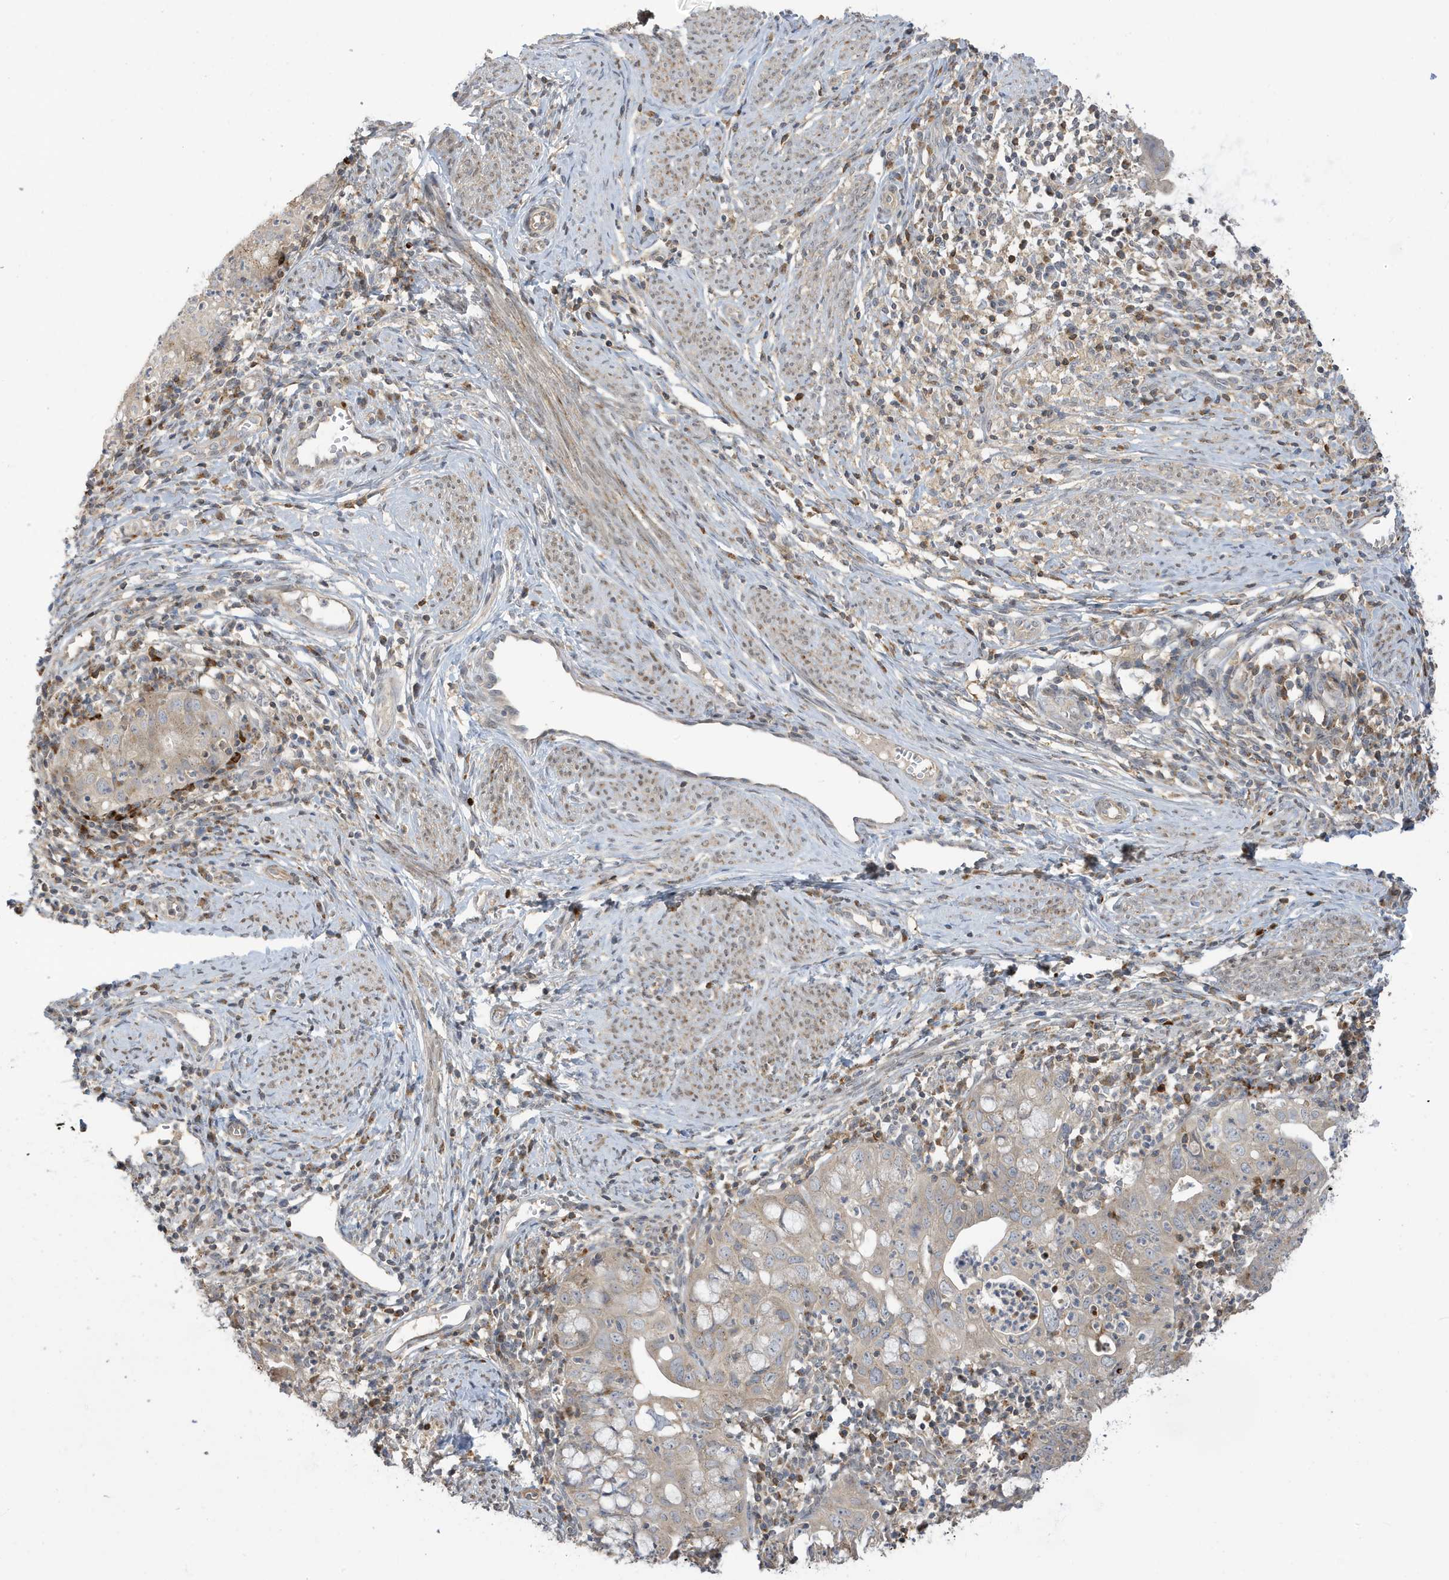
{"staining": {"intensity": "weak", "quantity": ">75%", "location": "cytoplasmic/membranous"}, "tissue": "cervical cancer", "cell_type": "Tumor cells", "image_type": "cancer", "snomed": [{"axis": "morphology", "description": "Adenocarcinoma, NOS"}, {"axis": "topography", "description": "Cervix"}], "caption": "Immunohistochemistry (IHC) (DAB) staining of adenocarcinoma (cervical) displays weak cytoplasmic/membranous protein expression in about >75% of tumor cells.", "gene": "TAB3", "patient": {"sex": "female", "age": 36}}